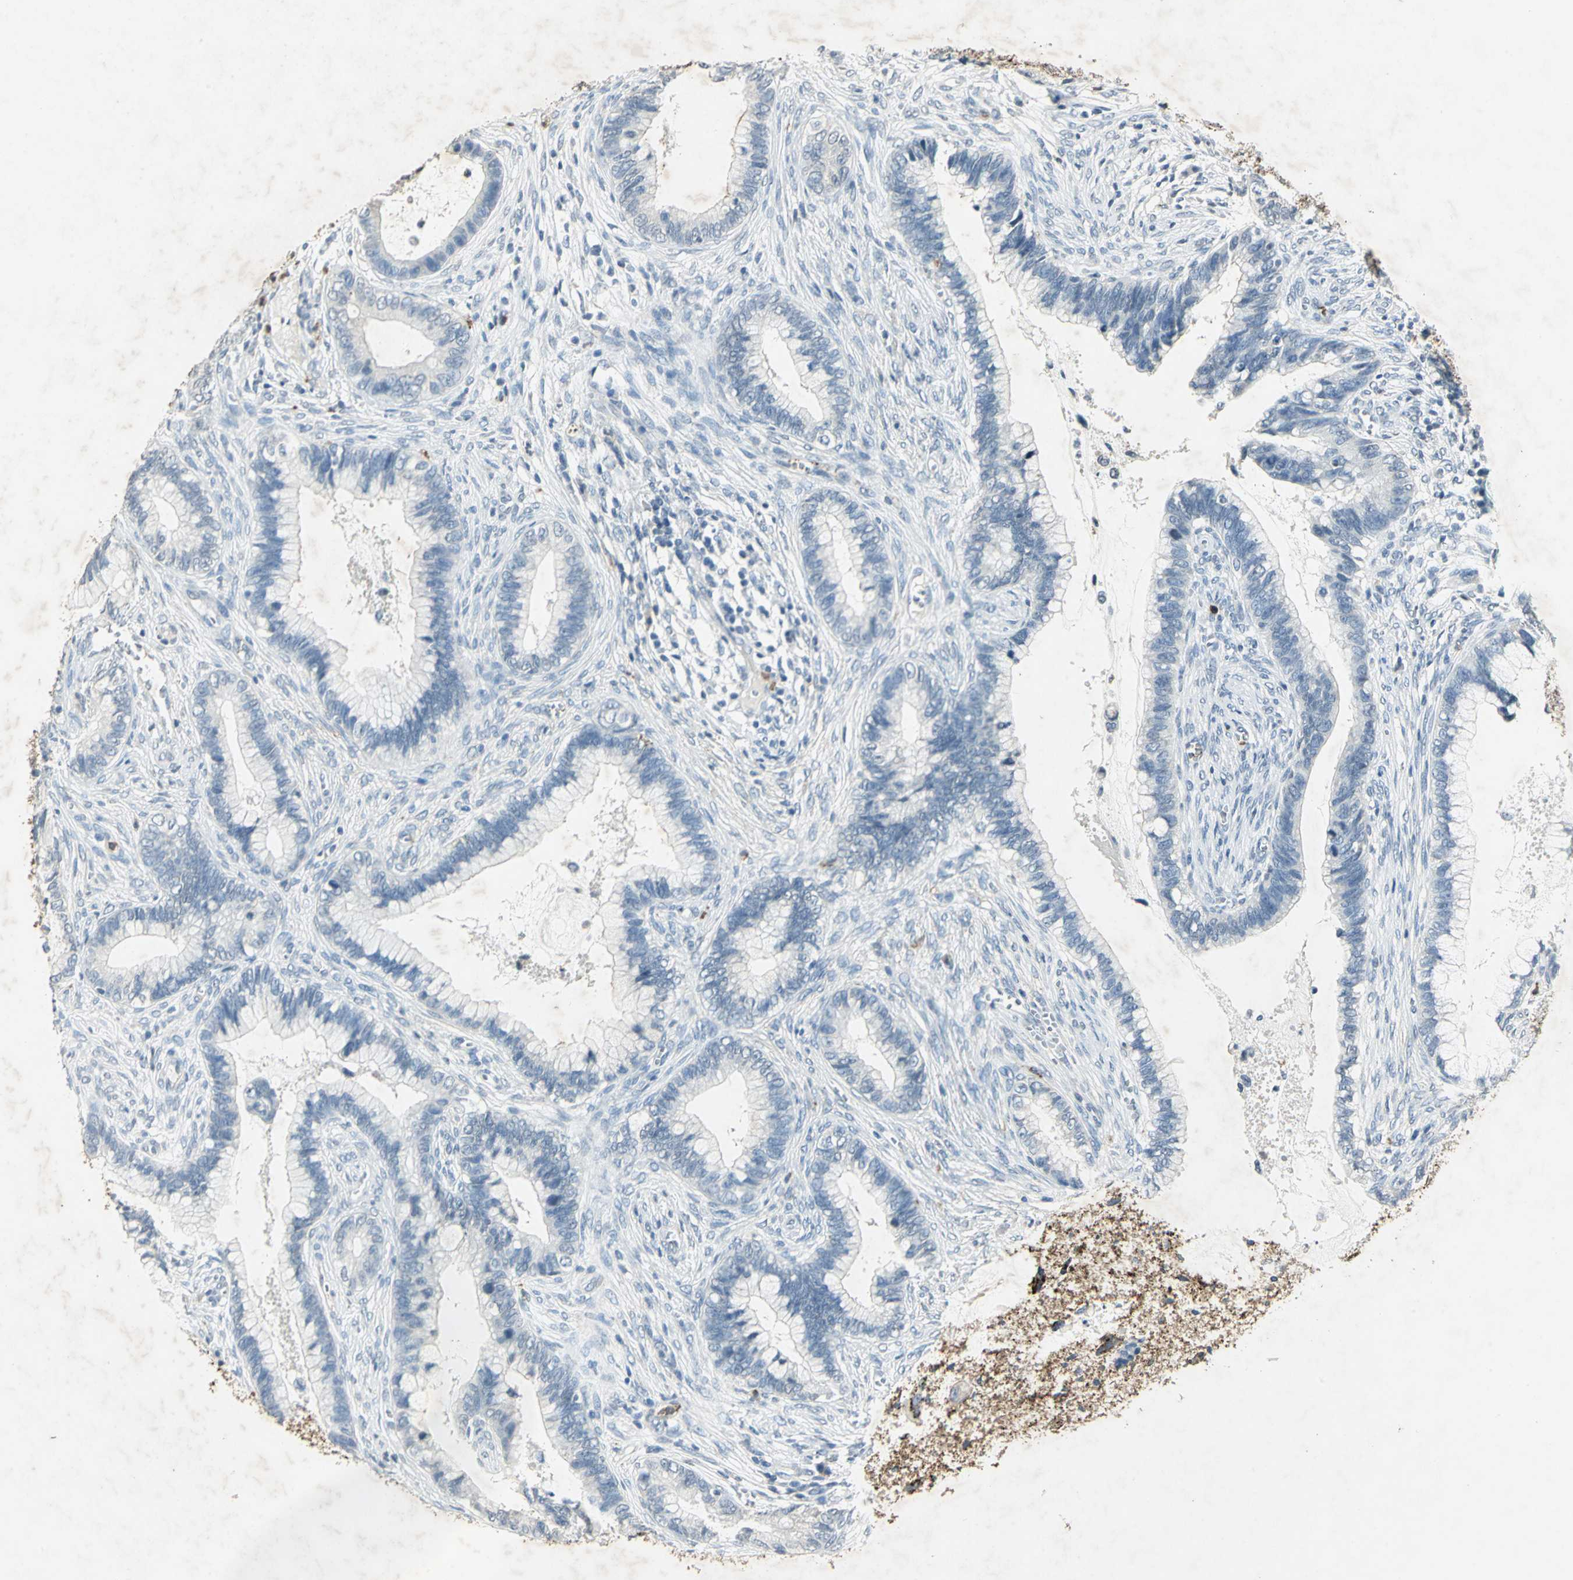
{"staining": {"intensity": "negative", "quantity": "none", "location": "none"}, "tissue": "cervical cancer", "cell_type": "Tumor cells", "image_type": "cancer", "snomed": [{"axis": "morphology", "description": "Adenocarcinoma, NOS"}, {"axis": "topography", "description": "Cervix"}], "caption": "This micrograph is of cervical cancer (adenocarcinoma) stained with IHC to label a protein in brown with the nuclei are counter-stained blue. There is no staining in tumor cells.", "gene": "CAMK2B", "patient": {"sex": "female", "age": 44}}